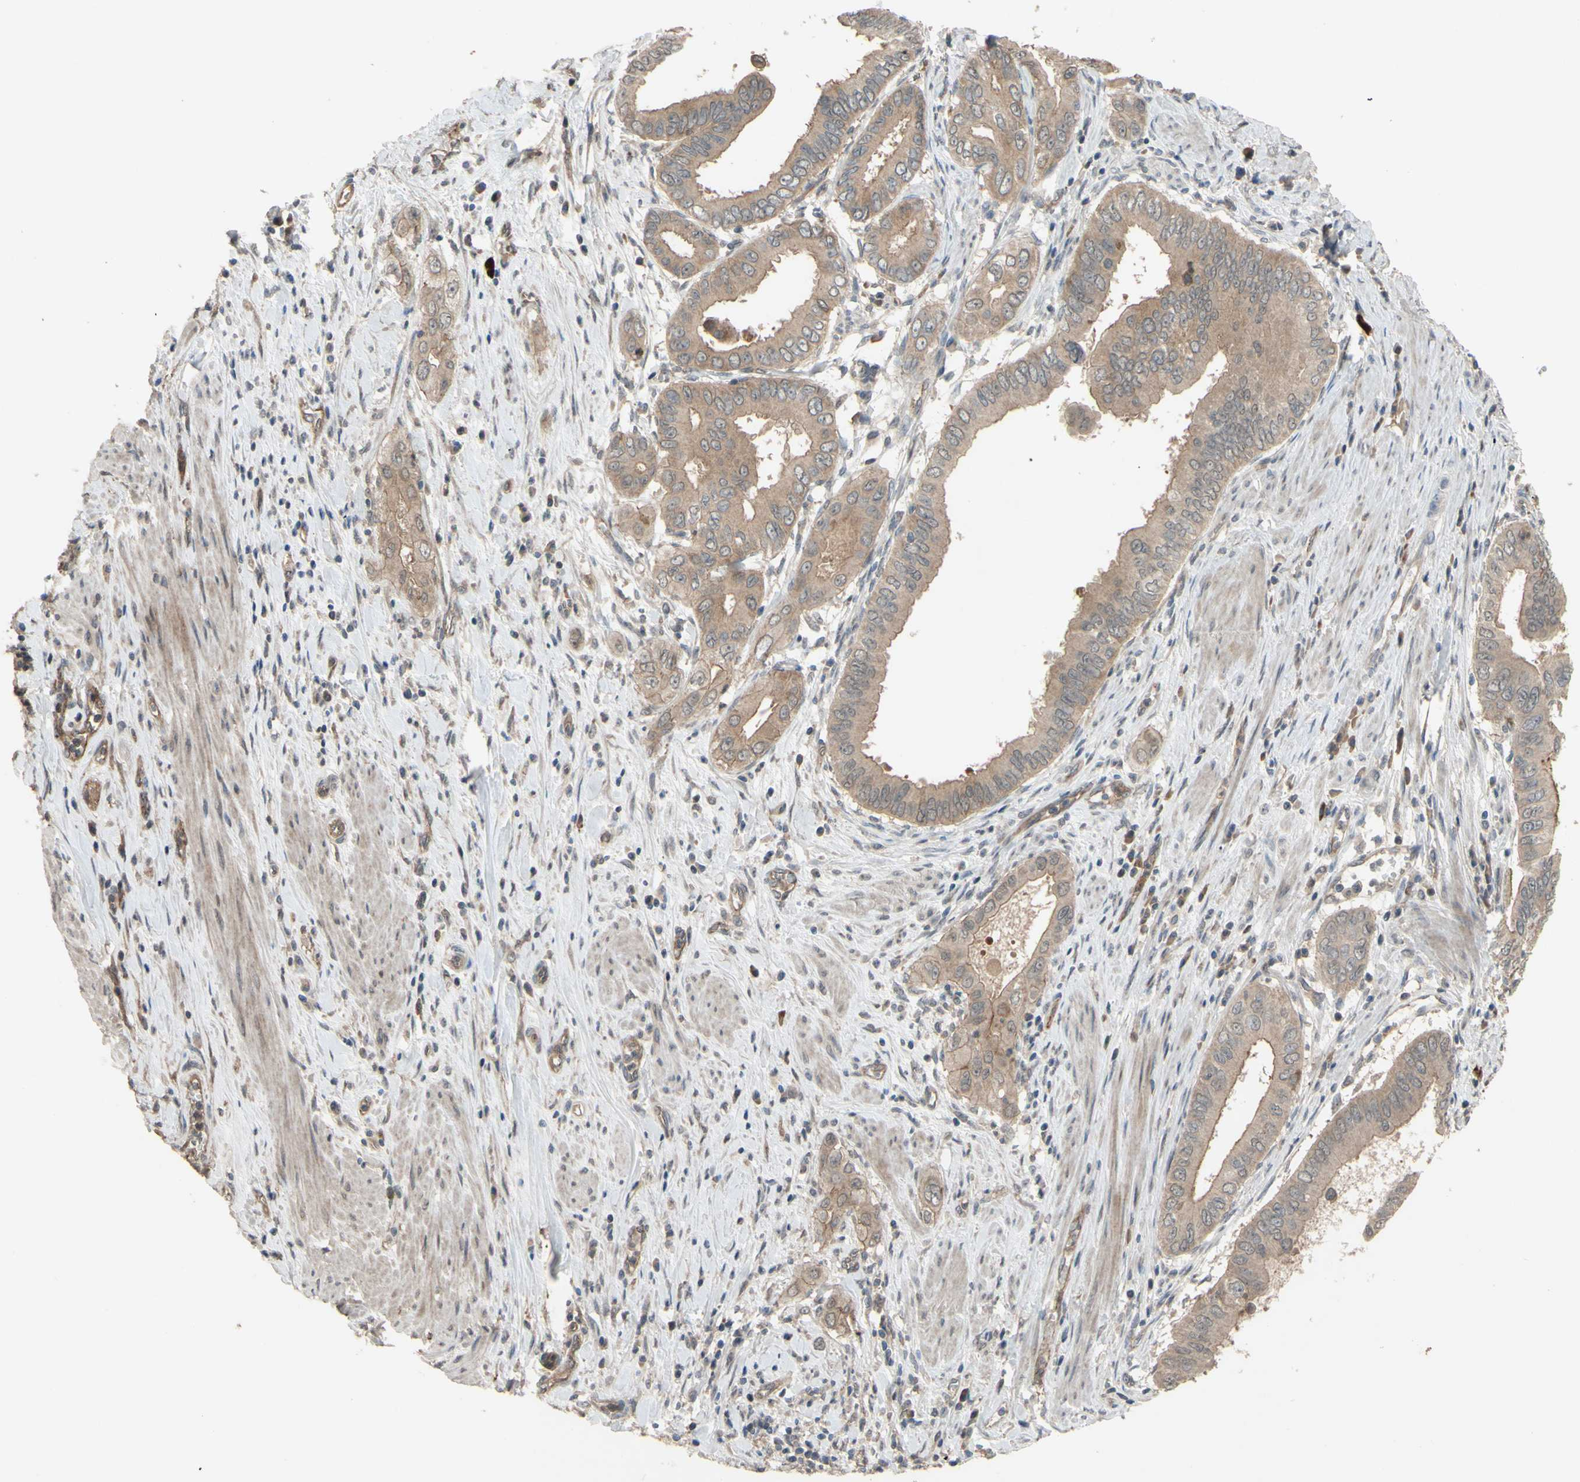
{"staining": {"intensity": "weak", "quantity": ">75%", "location": "cytoplasmic/membranous"}, "tissue": "pancreatic cancer", "cell_type": "Tumor cells", "image_type": "cancer", "snomed": [{"axis": "morphology", "description": "Normal tissue, NOS"}, {"axis": "topography", "description": "Lymph node"}], "caption": "Immunohistochemical staining of pancreatic cancer demonstrates weak cytoplasmic/membranous protein expression in about >75% of tumor cells.", "gene": "SHROOM4", "patient": {"sex": "male", "age": 50}}